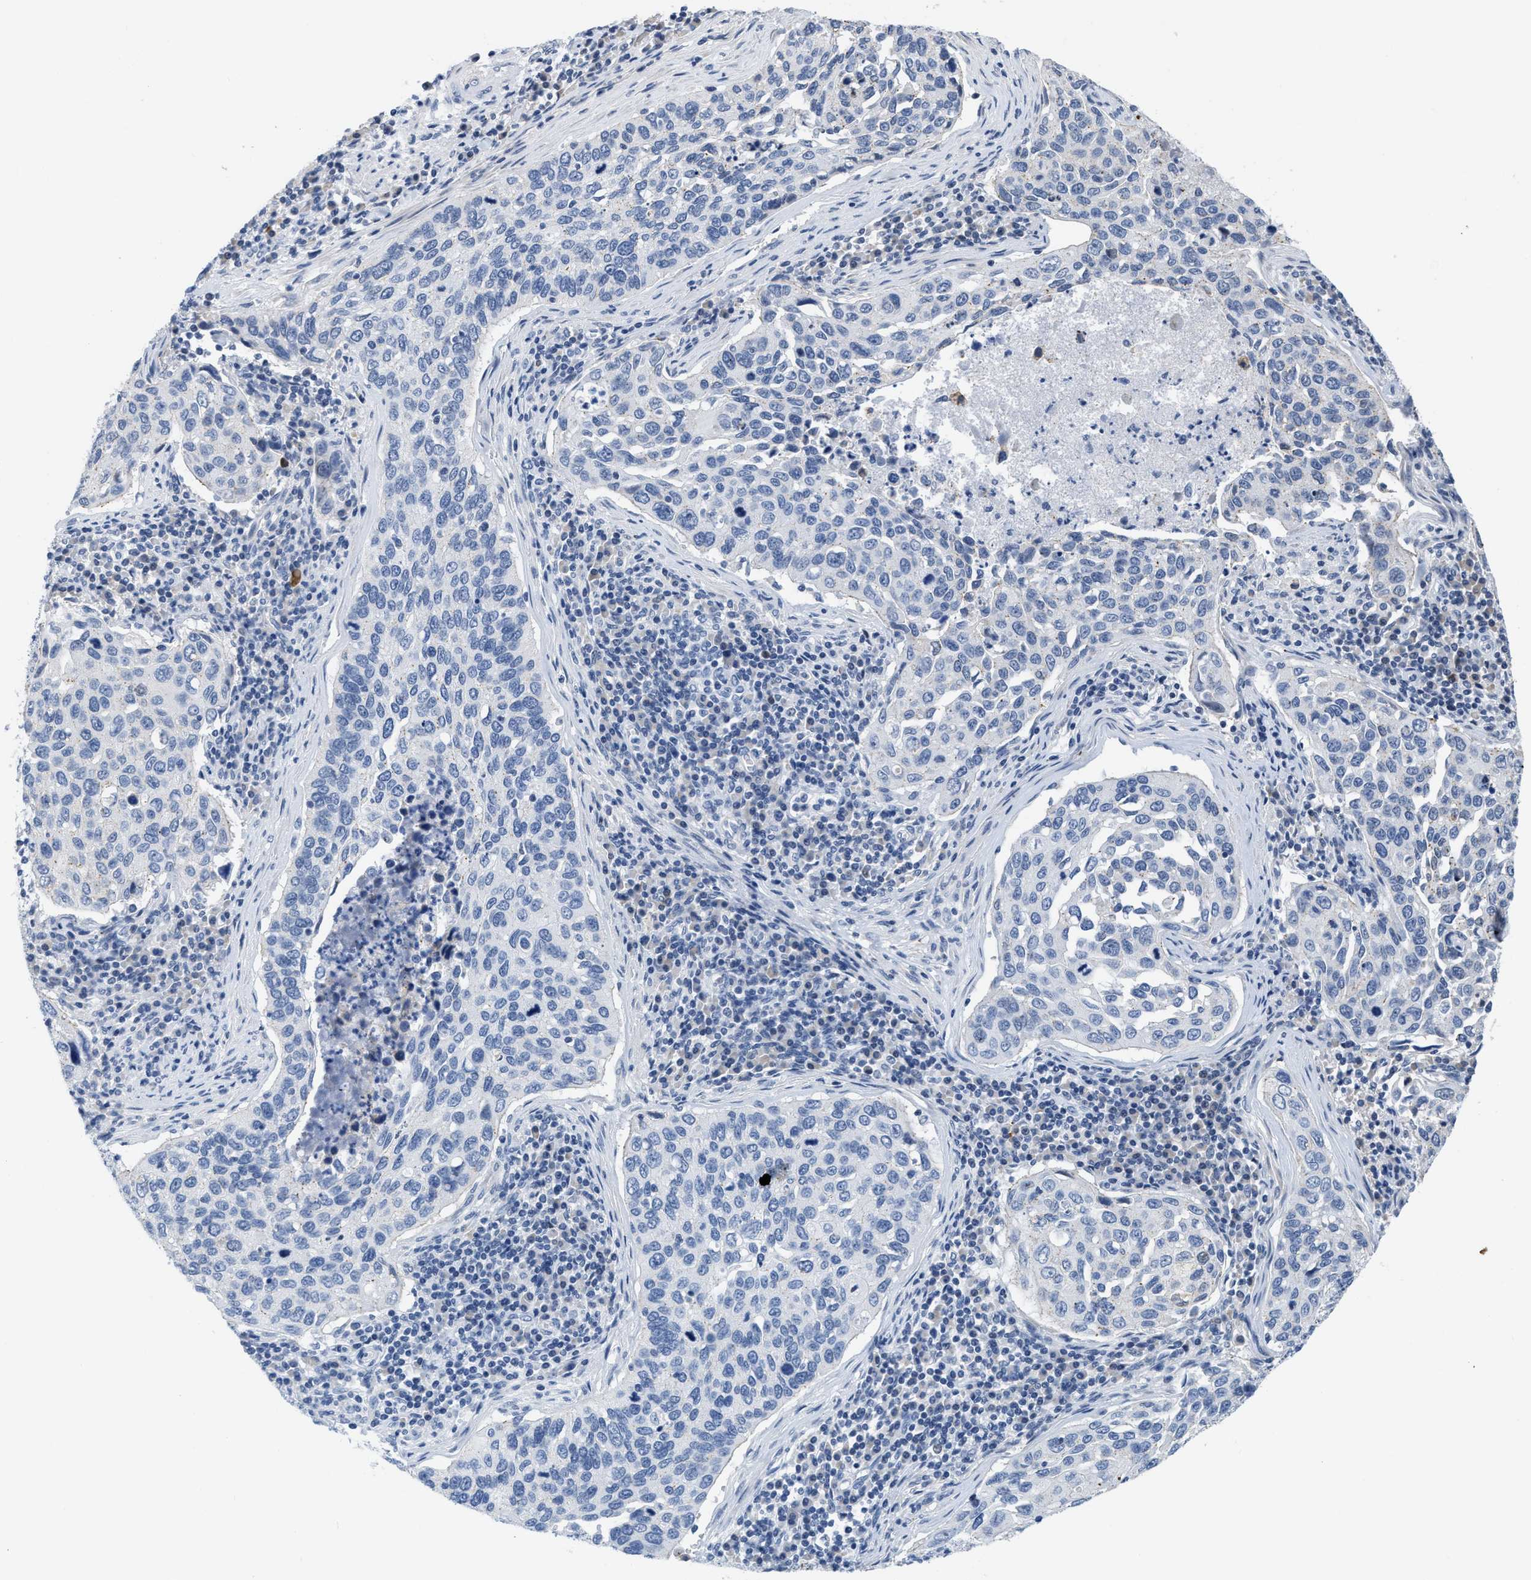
{"staining": {"intensity": "negative", "quantity": "none", "location": "none"}, "tissue": "cervical cancer", "cell_type": "Tumor cells", "image_type": "cancer", "snomed": [{"axis": "morphology", "description": "Squamous cell carcinoma, NOS"}, {"axis": "topography", "description": "Cervix"}], "caption": "Immunohistochemistry histopathology image of neoplastic tissue: human squamous cell carcinoma (cervical) stained with DAB reveals no significant protein expression in tumor cells. (DAB immunohistochemistry with hematoxylin counter stain).", "gene": "CRYM", "patient": {"sex": "female", "age": 53}}